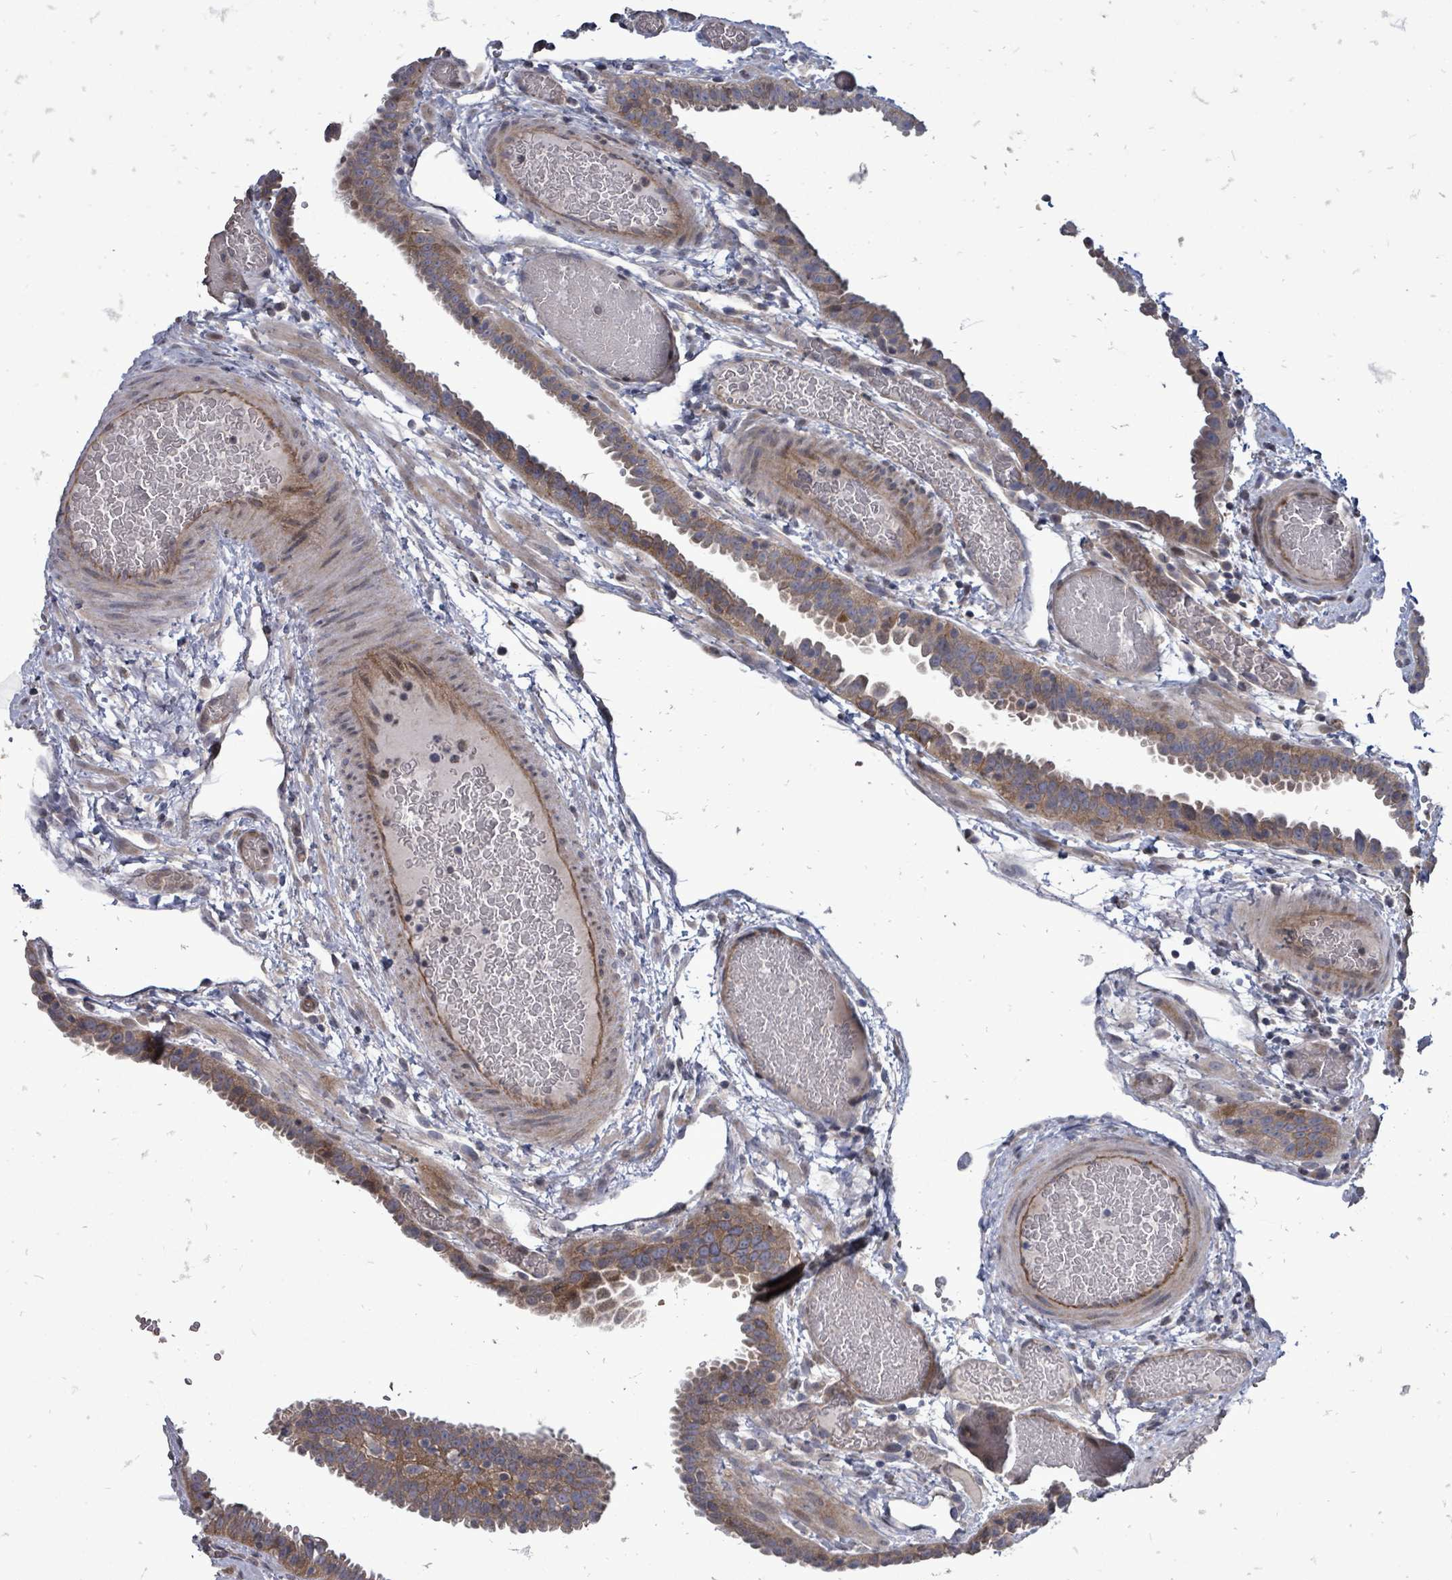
{"staining": {"intensity": "moderate", "quantity": ">75%", "location": "cytoplasmic/membranous"}, "tissue": "fallopian tube", "cell_type": "Glandular cells", "image_type": "normal", "snomed": [{"axis": "morphology", "description": "Normal tissue, NOS"}, {"axis": "topography", "description": "Fallopian tube"}], "caption": "IHC photomicrograph of unremarkable fallopian tube stained for a protein (brown), which reveals medium levels of moderate cytoplasmic/membranous expression in approximately >75% of glandular cells.", "gene": "RALGAPB", "patient": {"sex": "female", "age": 37}}